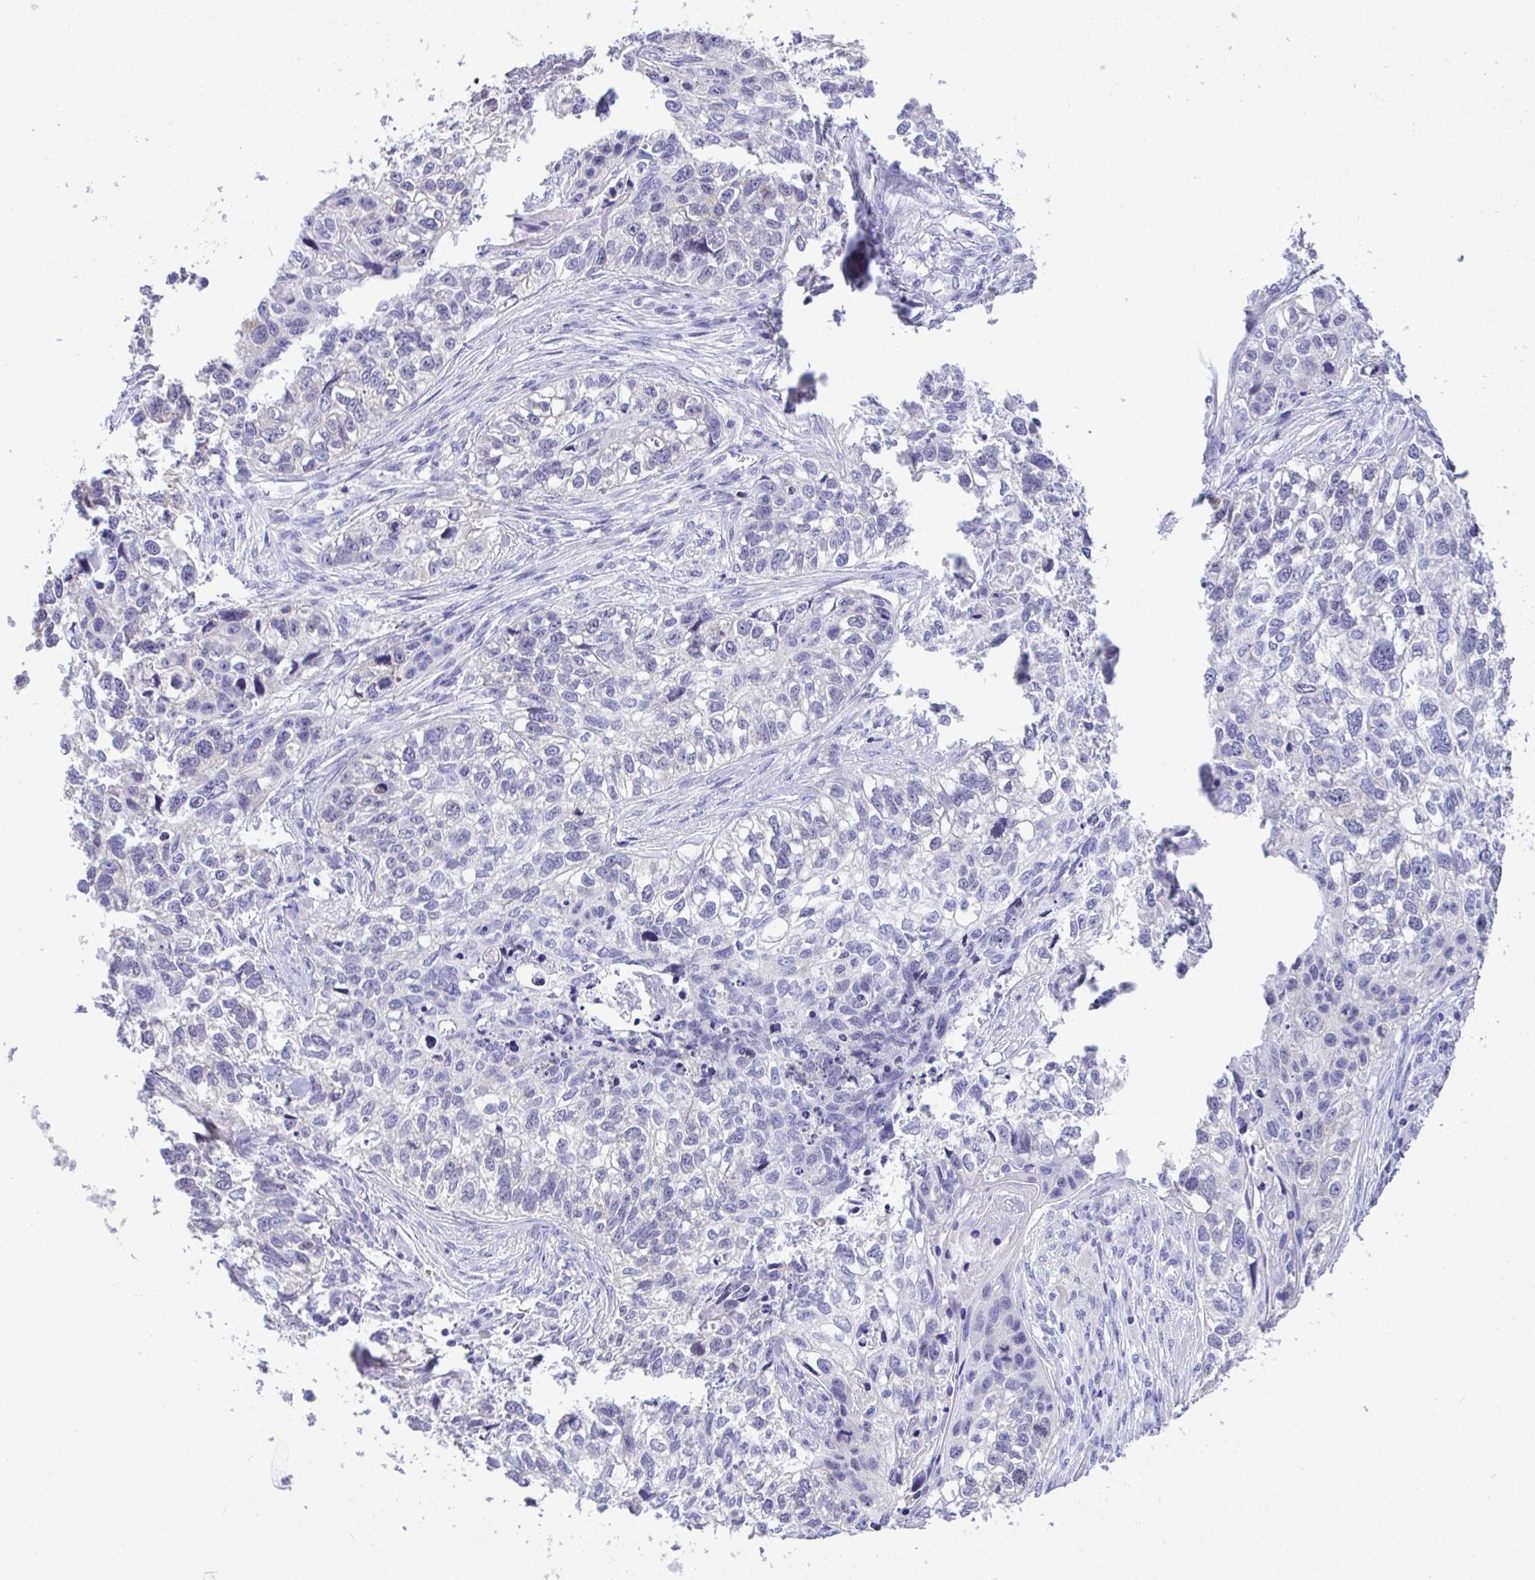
{"staining": {"intensity": "negative", "quantity": "none", "location": "none"}, "tissue": "lung cancer", "cell_type": "Tumor cells", "image_type": "cancer", "snomed": [{"axis": "morphology", "description": "Squamous cell carcinoma, NOS"}, {"axis": "topography", "description": "Lung"}], "caption": "Photomicrograph shows no protein positivity in tumor cells of lung cancer tissue. (Stains: DAB (3,3'-diaminobenzidine) immunohistochemistry (IHC) with hematoxylin counter stain, Microscopy: brightfield microscopy at high magnification).", "gene": "YBX2", "patient": {"sex": "male", "age": 74}}